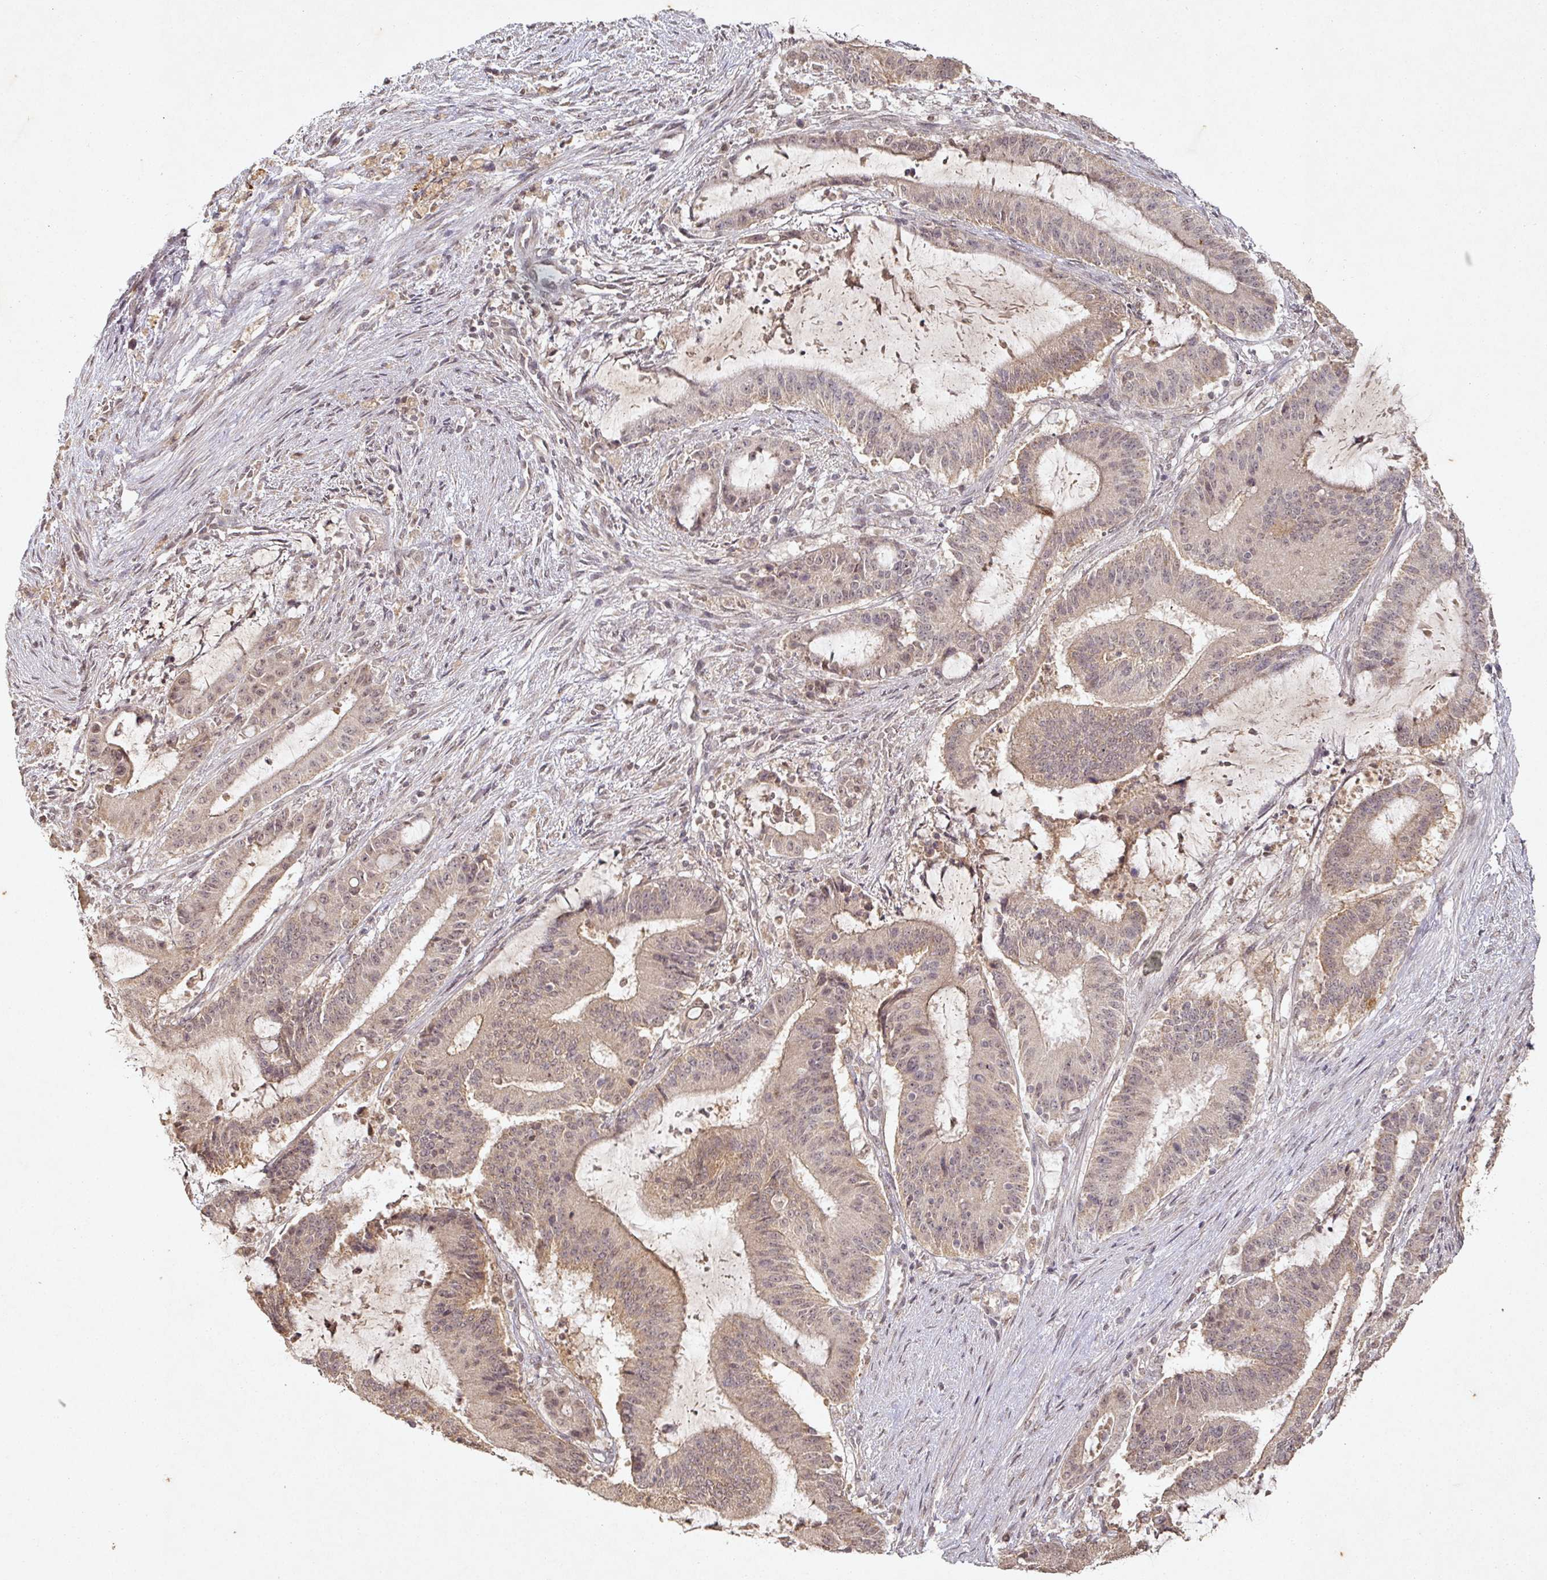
{"staining": {"intensity": "weak", "quantity": "25%-75%", "location": "cytoplasmic/membranous,nuclear"}, "tissue": "liver cancer", "cell_type": "Tumor cells", "image_type": "cancer", "snomed": [{"axis": "morphology", "description": "Normal tissue, NOS"}, {"axis": "morphology", "description": "Cholangiocarcinoma"}, {"axis": "topography", "description": "Liver"}, {"axis": "topography", "description": "Peripheral nerve tissue"}], "caption": "IHC staining of liver cancer (cholangiocarcinoma), which shows low levels of weak cytoplasmic/membranous and nuclear staining in approximately 25%-75% of tumor cells indicating weak cytoplasmic/membranous and nuclear protein staining. The staining was performed using DAB (brown) for protein detection and nuclei were counterstained in hematoxylin (blue).", "gene": "CAPN5", "patient": {"sex": "female", "age": 73}}